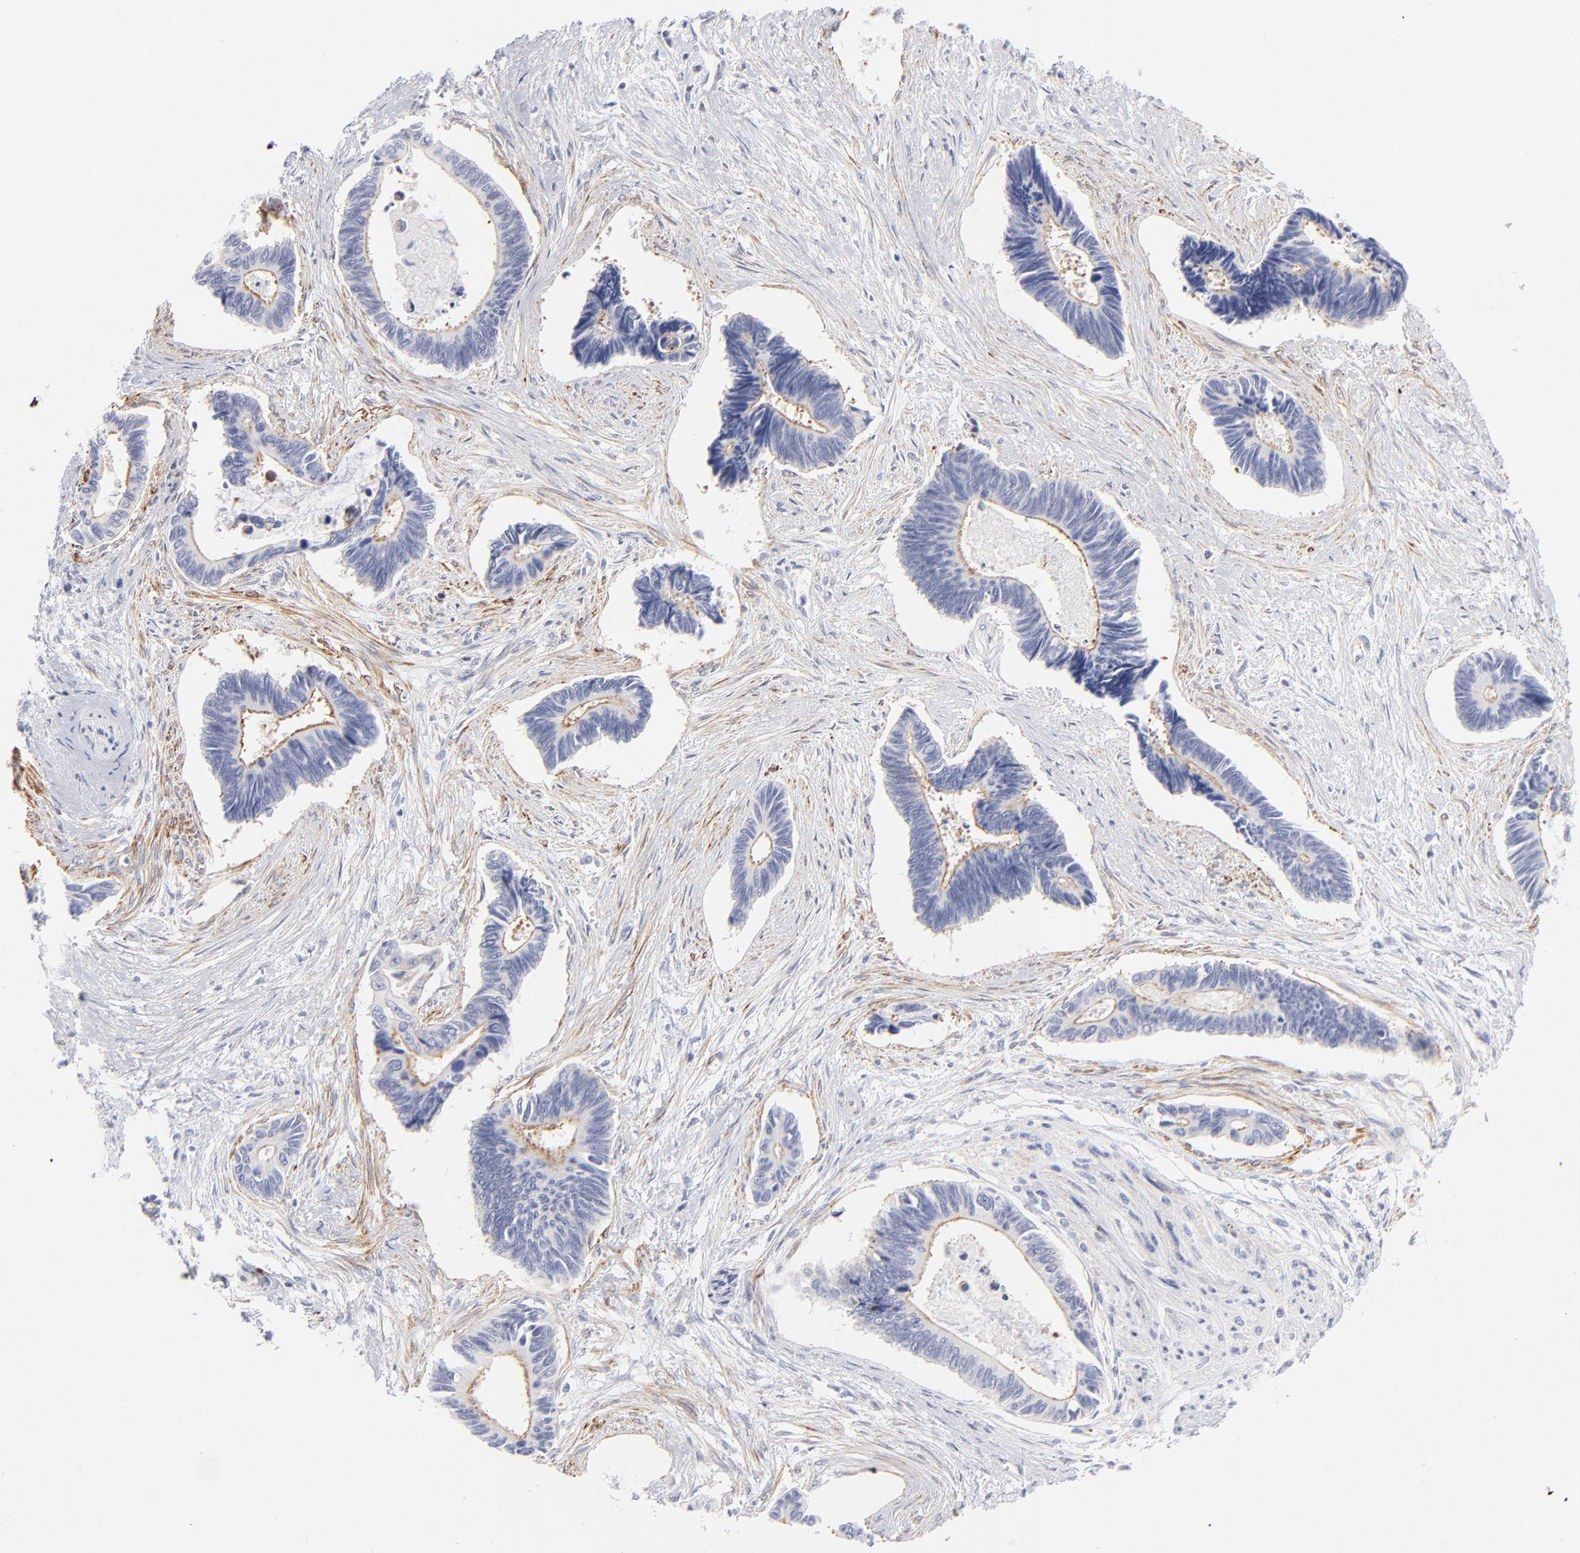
{"staining": {"intensity": "weak", "quantity": "25%-75%", "location": "cytoplasmic/membranous"}, "tissue": "pancreatic cancer", "cell_type": "Tumor cells", "image_type": "cancer", "snomed": [{"axis": "morphology", "description": "Adenocarcinoma, NOS"}, {"axis": "topography", "description": "Pancreas"}], "caption": "This histopathology image reveals IHC staining of human pancreatic cancer, with low weak cytoplasmic/membranous expression in about 25%-75% of tumor cells.", "gene": "ACTA2", "patient": {"sex": "female", "age": 70}}